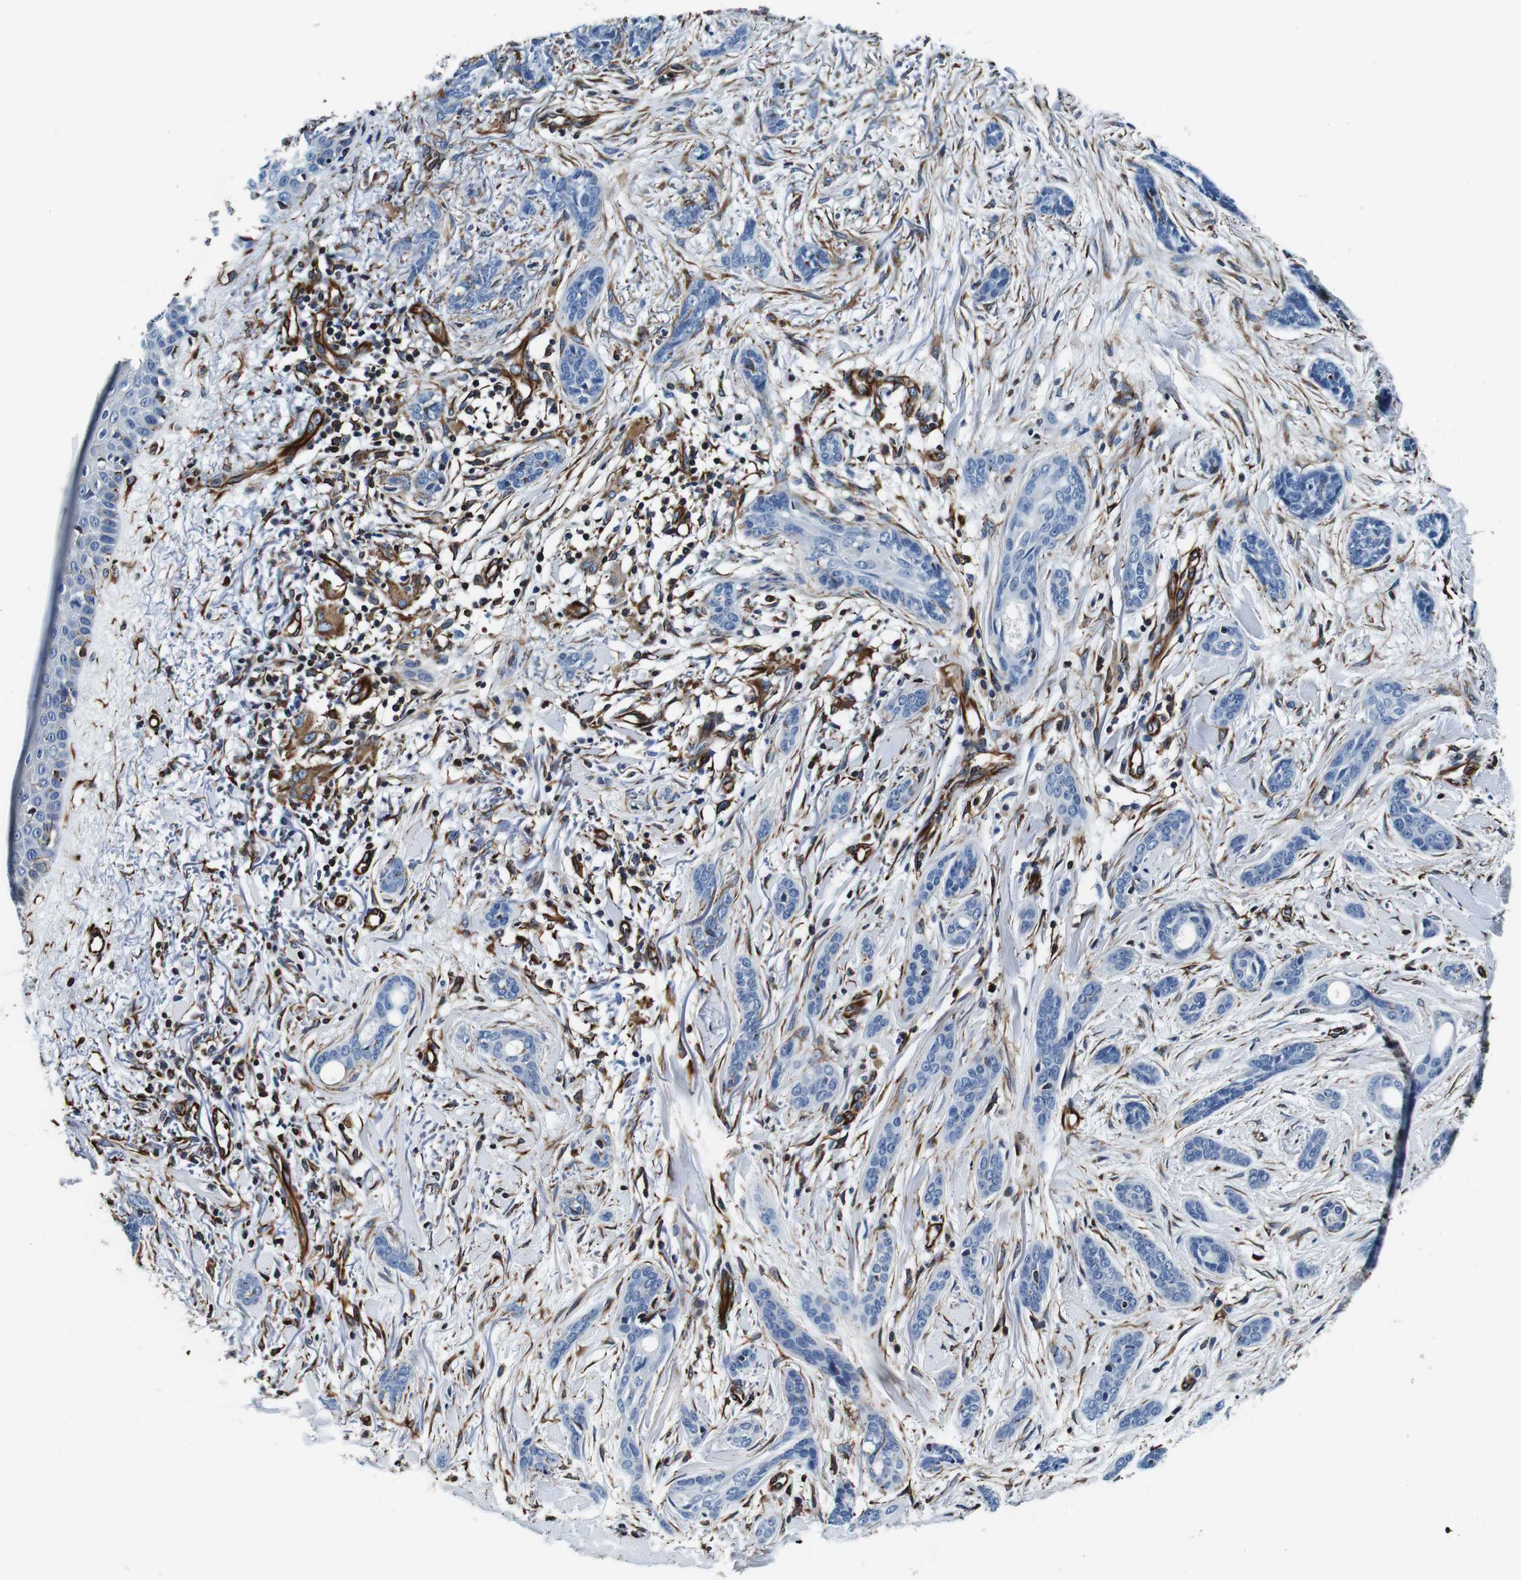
{"staining": {"intensity": "negative", "quantity": "none", "location": "none"}, "tissue": "skin cancer", "cell_type": "Tumor cells", "image_type": "cancer", "snomed": [{"axis": "morphology", "description": "Basal cell carcinoma"}, {"axis": "morphology", "description": "Adnexal tumor, benign"}, {"axis": "topography", "description": "Skin"}], "caption": "This is an immunohistochemistry photomicrograph of human skin cancer (benign adnexal tumor). There is no positivity in tumor cells.", "gene": "GJE1", "patient": {"sex": "female", "age": 42}}